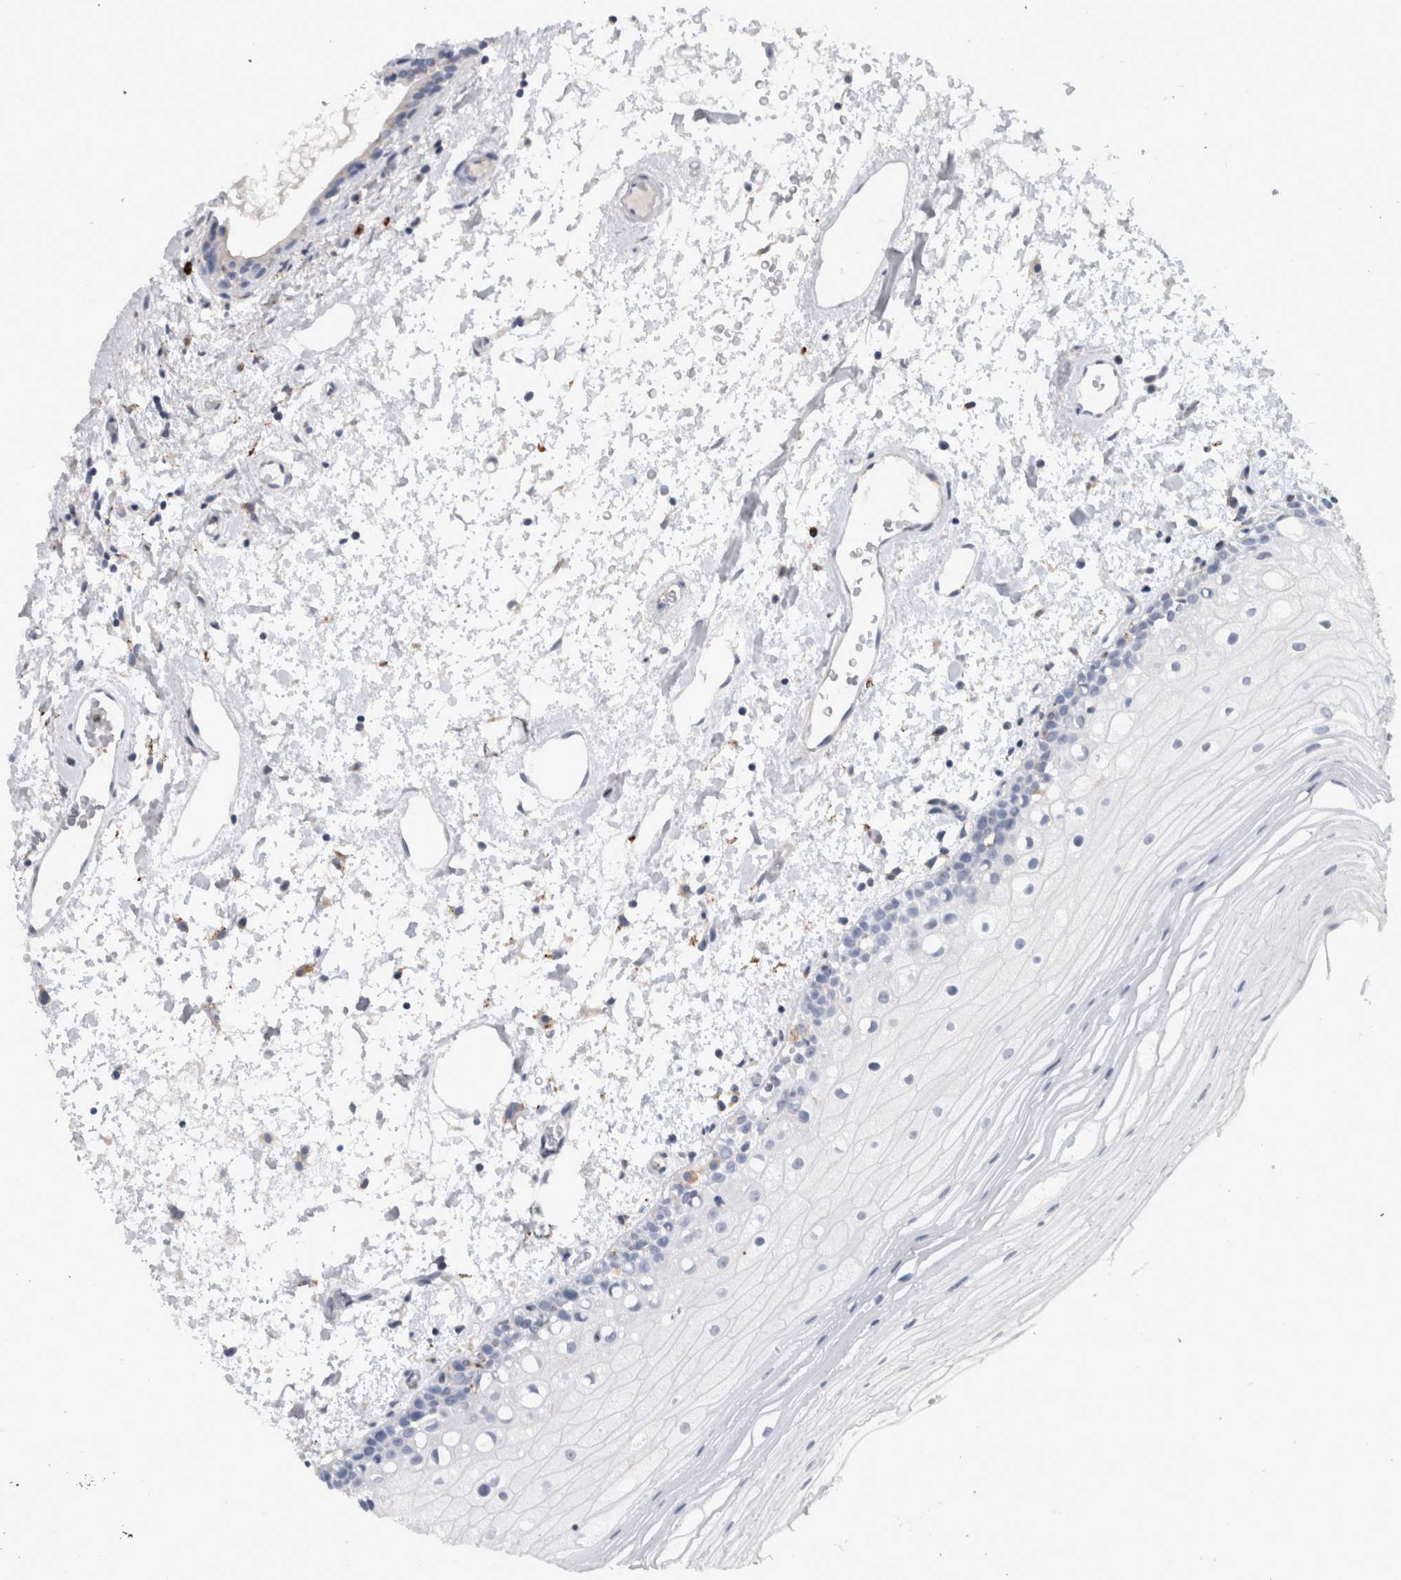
{"staining": {"intensity": "negative", "quantity": "none", "location": "none"}, "tissue": "oral mucosa", "cell_type": "Squamous epithelial cells", "image_type": "normal", "snomed": [{"axis": "morphology", "description": "Normal tissue, NOS"}, {"axis": "topography", "description": "Oral tissue"}], "caption": "Histopathology image shows no significant protein positivity in squamous epithelial cells of normal oral mucosa. Brightfield microscopy of IHC stained with DAB (brown) and hematoxylin (blue), captured at high magnification.", "gene": "CD63", "patient": {"sex": "male", "age": 52}}